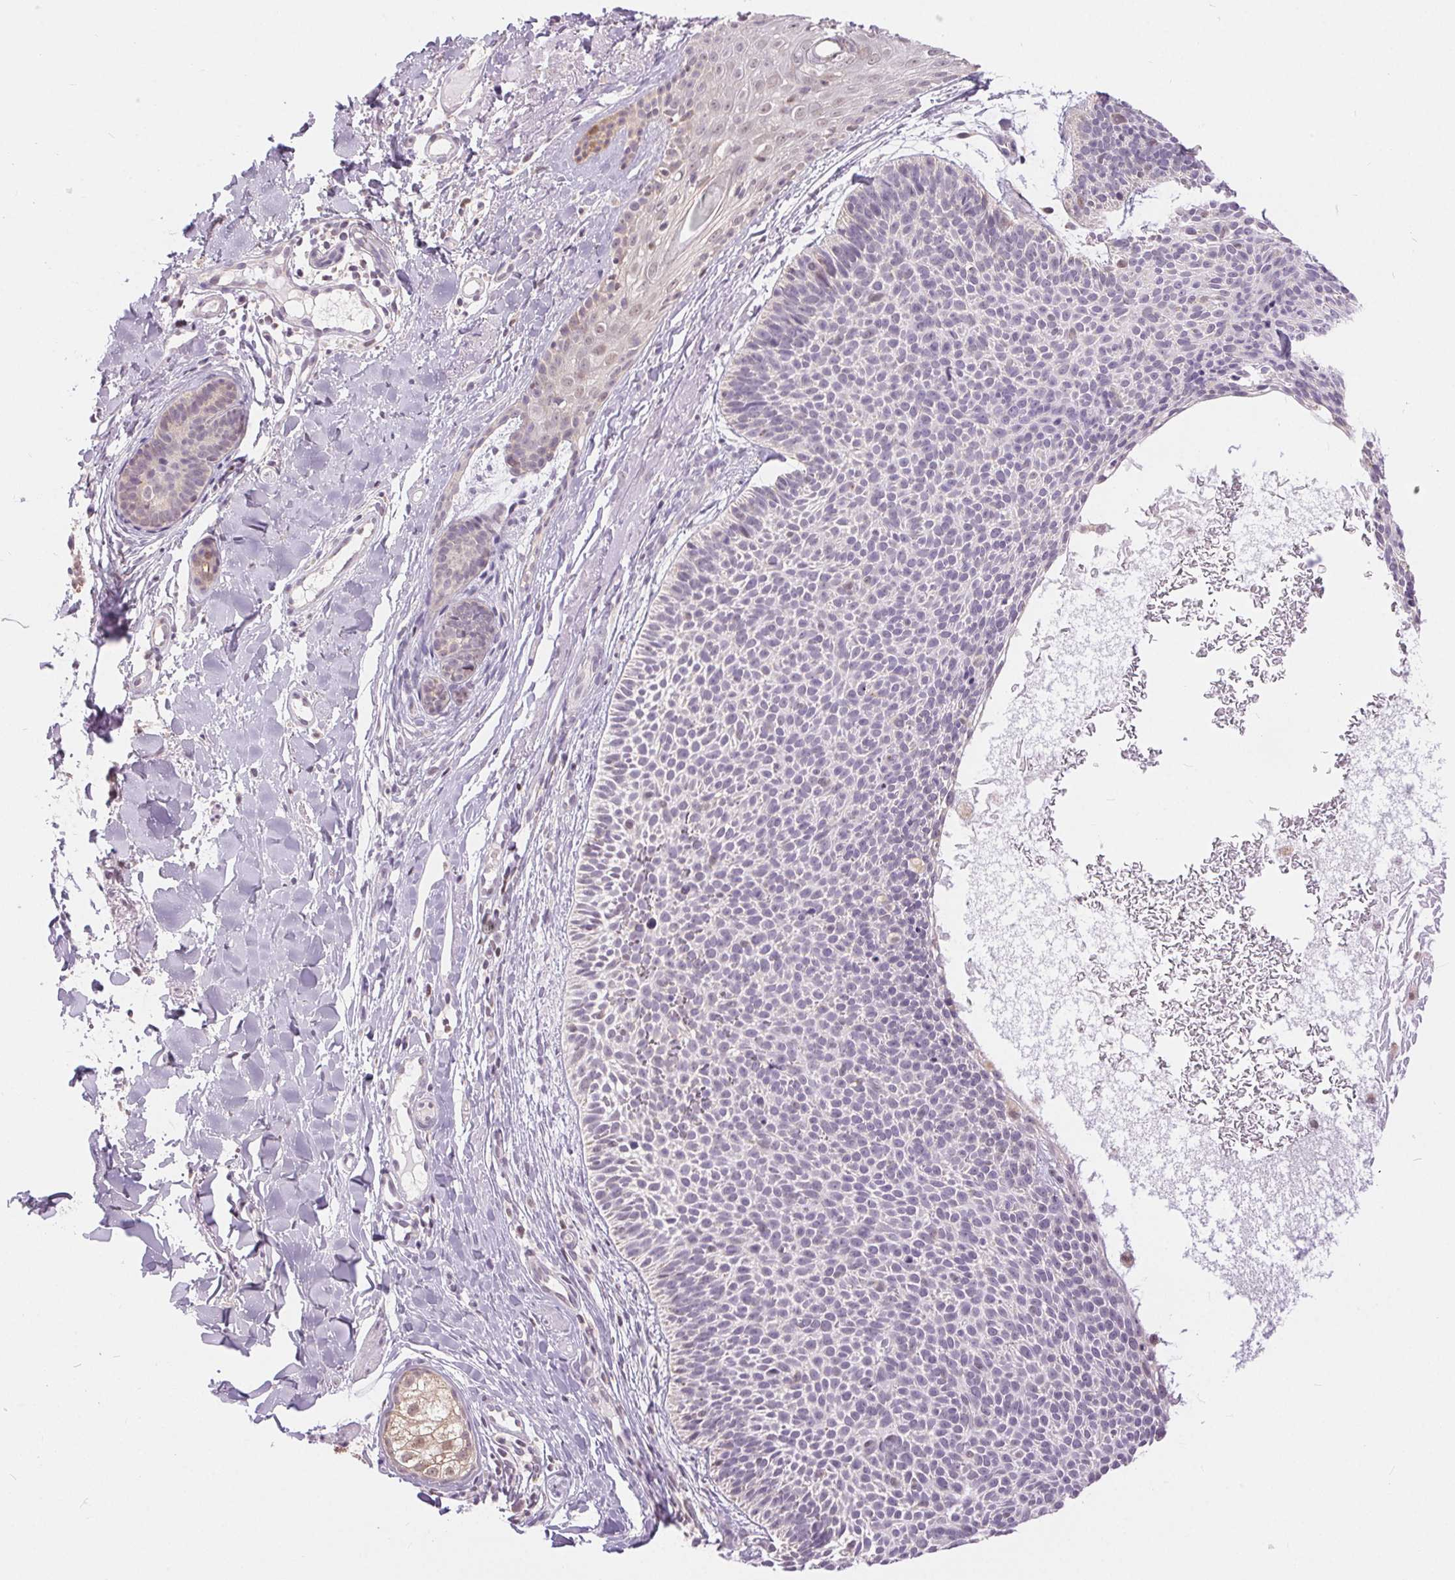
{"staining": {"intensity": "negative", "quantity": "none", "location": "none"}, "tissue": "skin cancer", "cell_type": "Tumor cells", "image_type": "cancer", "snomed": [{"axis": "morphology", "description": "Basal cell carcinoma"}, {"axis": "topography", "description": "Skin"}], "caption": "Immunohistochemistry (IHC) of human basal cell carcinoma (skin) shows no expression in tumor cells.", "gene": "POU2F2", "patient": {"sex": "male", "age": 82}}